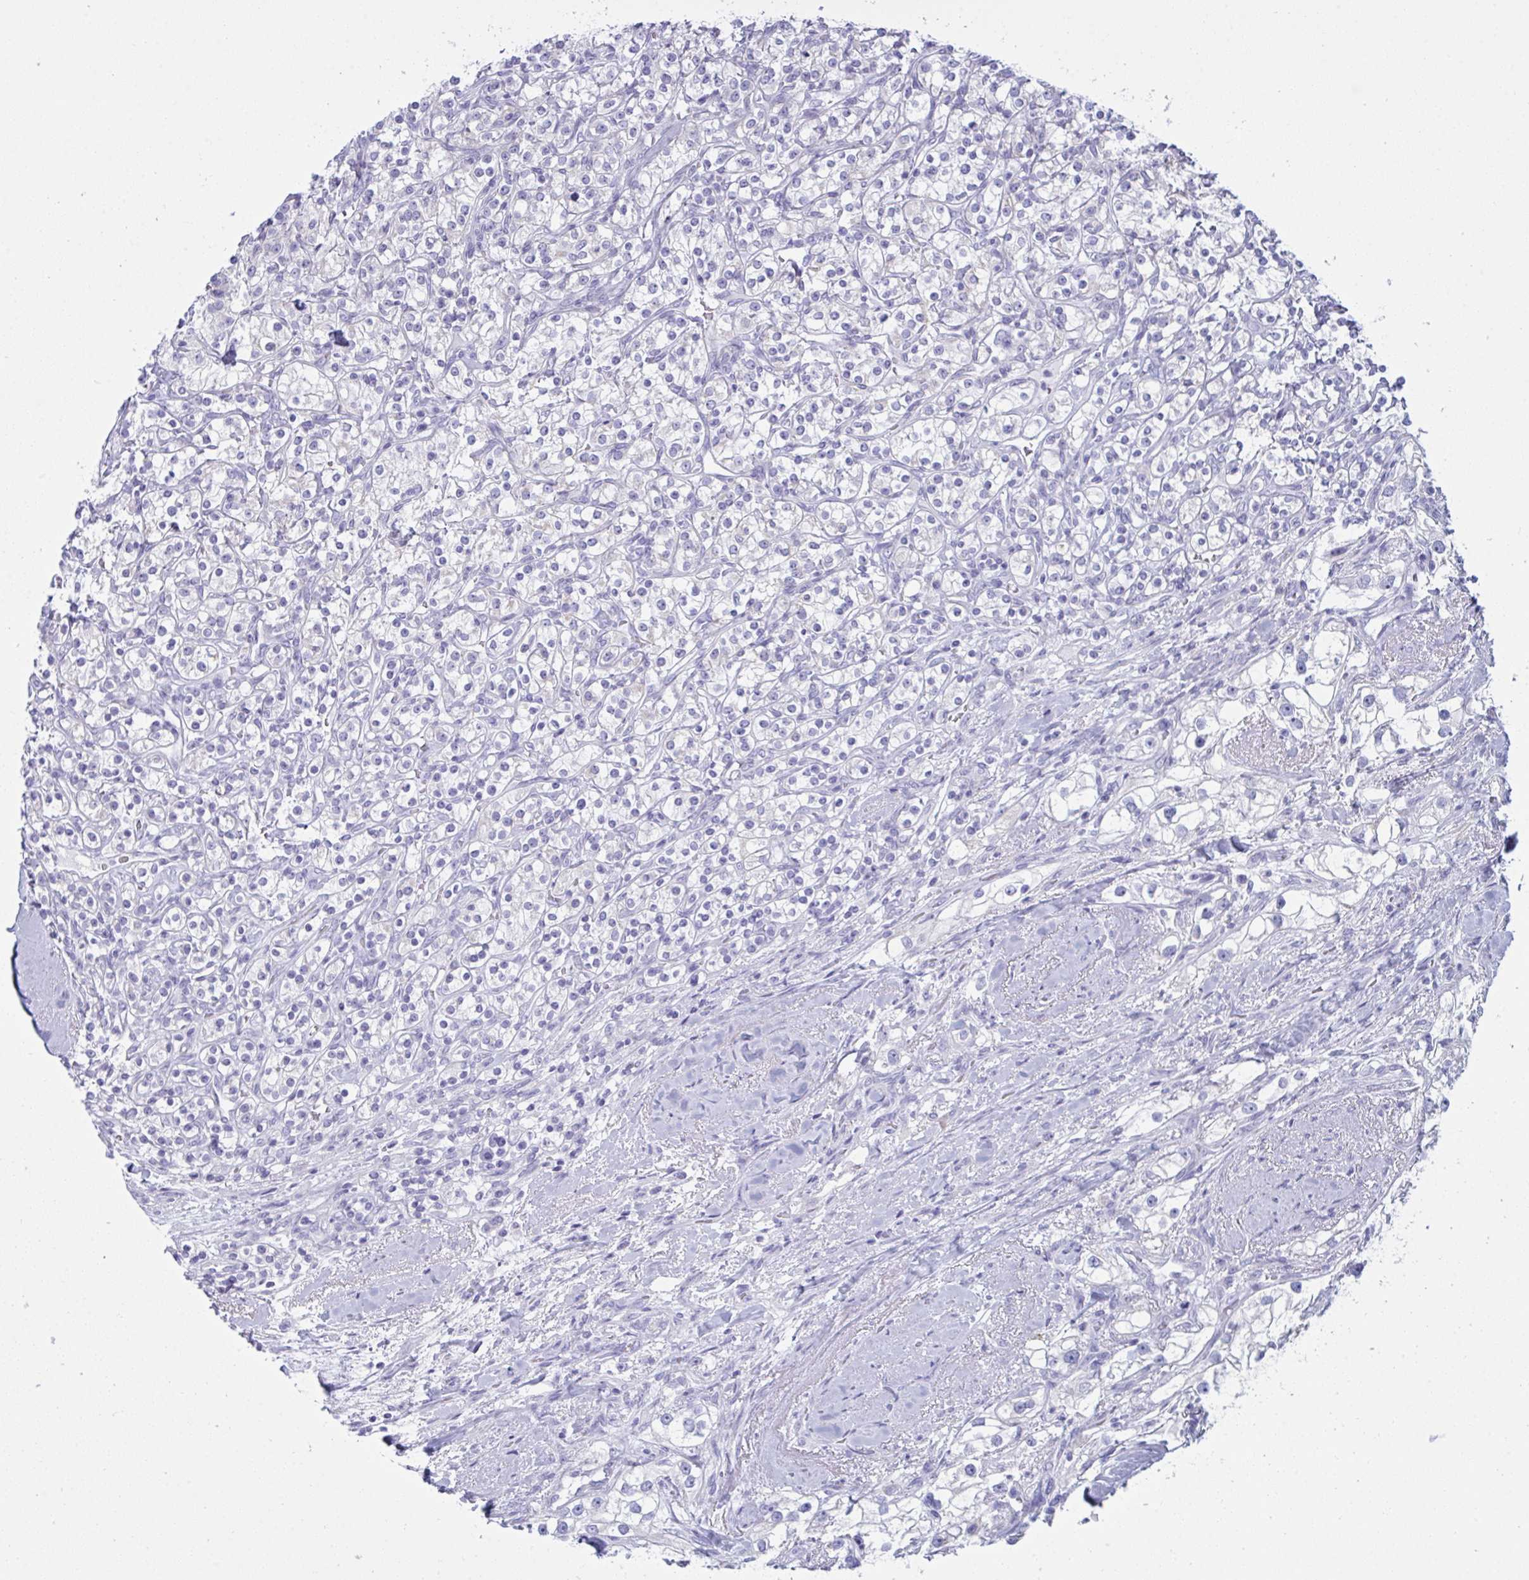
{"staining": {"intensity": "negative", "quantity": "none", "location": "none"}, "tissue": "renal cancer", "cell_type": "Tumor cells", "image_type": "cancer", "snomed": [{"axis": "morphology", "description": "Adenocarcinoma, NOS"}, {"axis": "topography", "description": "Kidney"}], "caption": "High power microscopy photomicrograph of an immunohistochemistry (IHC) photomicrograph of renal adenocarcinoma, revealing no significant expression in tumor cells. (Immunohistochemistry (ihc), brightfield microscopy, high magnification).", "gene": "BBS1", "patient": {"sex": "male", "age": 77}}